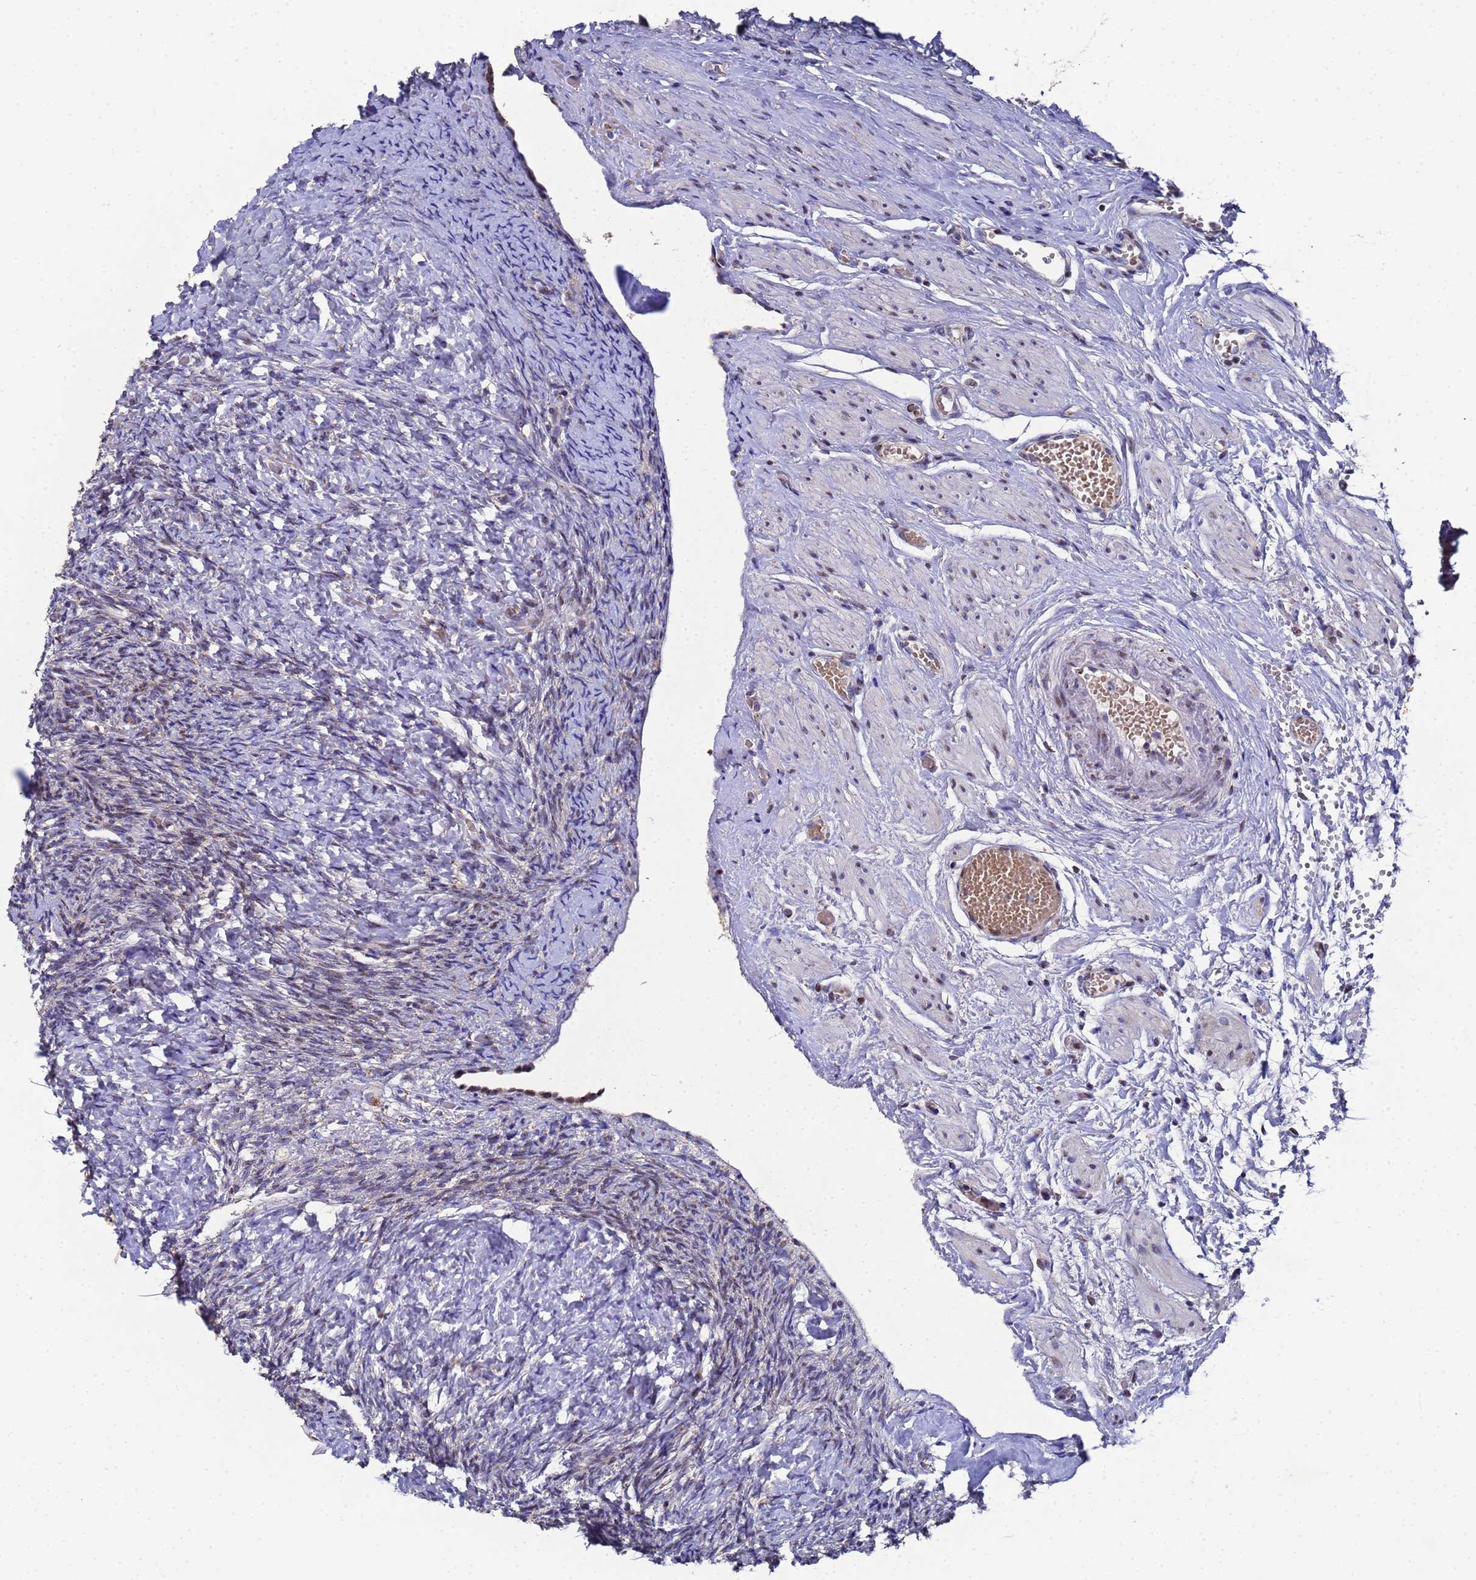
{"staining": {"intensity": "negative", "quantity": "none", "location": "none"}, "tissue": "ovary", "cell_type": "Ovarian stroma cells", "image_type": "normal", "snomed": [{"axis": "morphology", "description": "Normal tissue, NOS"}, {"axis": "topography", "description": "Ovary"}], "caption": "A histopathology image of ovary stained for a protein reveals no brown staining in ovarian stroma cells.", "gene": "NSUN6", "patient": {"sex": "female", "age": 41}}